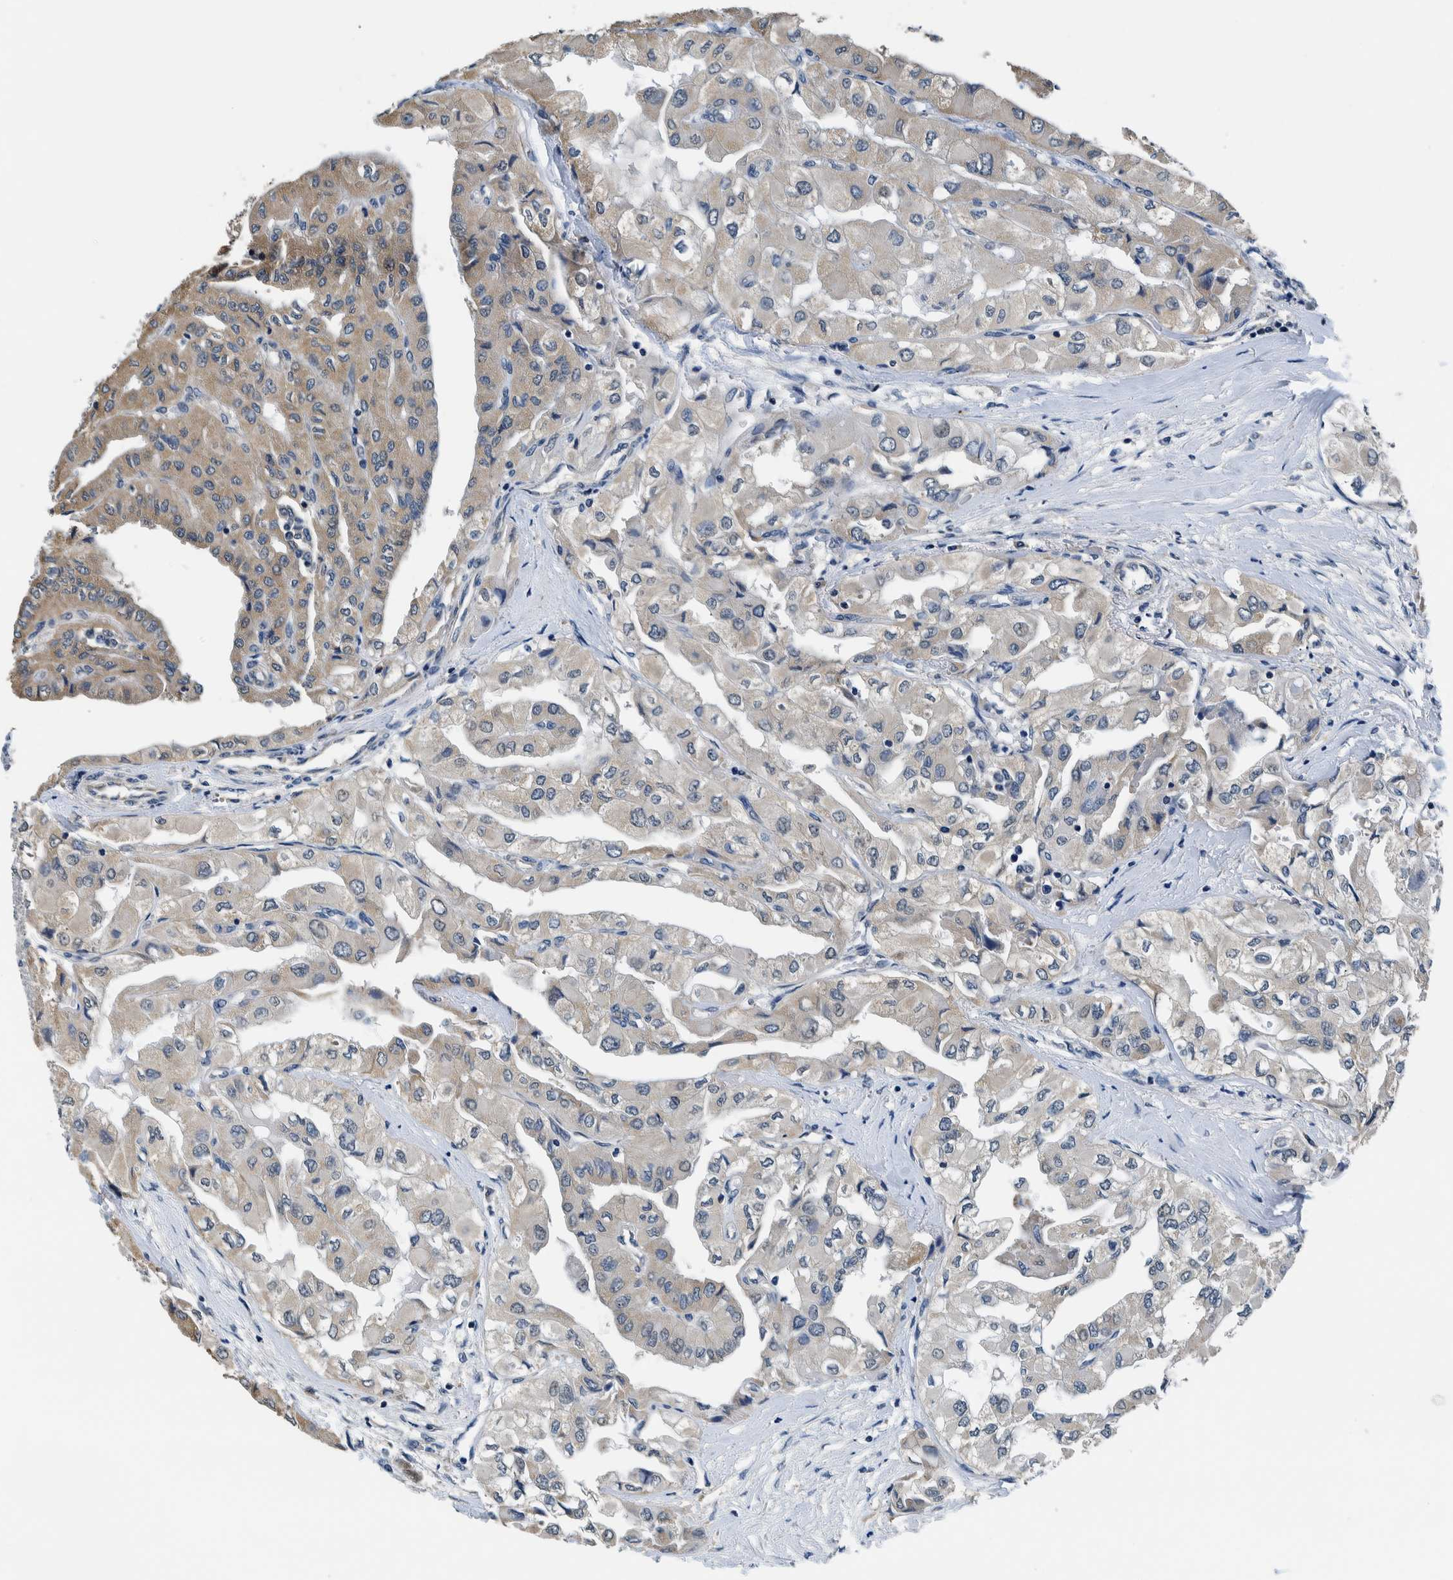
{"staining": {"intensity": "weak", "quantity": "25%-75%", "location": "cytoplasmic/membranous"}, "tissue": "thyroid cancer", "cell_type": "Tumor cells", "image_type": "cancer", "snomed": [{"axis": "morphology", "description": "Papillary adenocarcinoma, NOS"}, {"axis": "topography", "description": "Thyroid gland"}], "caption": "This is a micrograph of immunohistochemistry staining of thyroid papillary adenocarcinoma, which shows weak expression in the cytoplasmic/membranous of tumor cells.", "gene": "NIBAN2", "patient": {"sex": "female", "age": 59}}